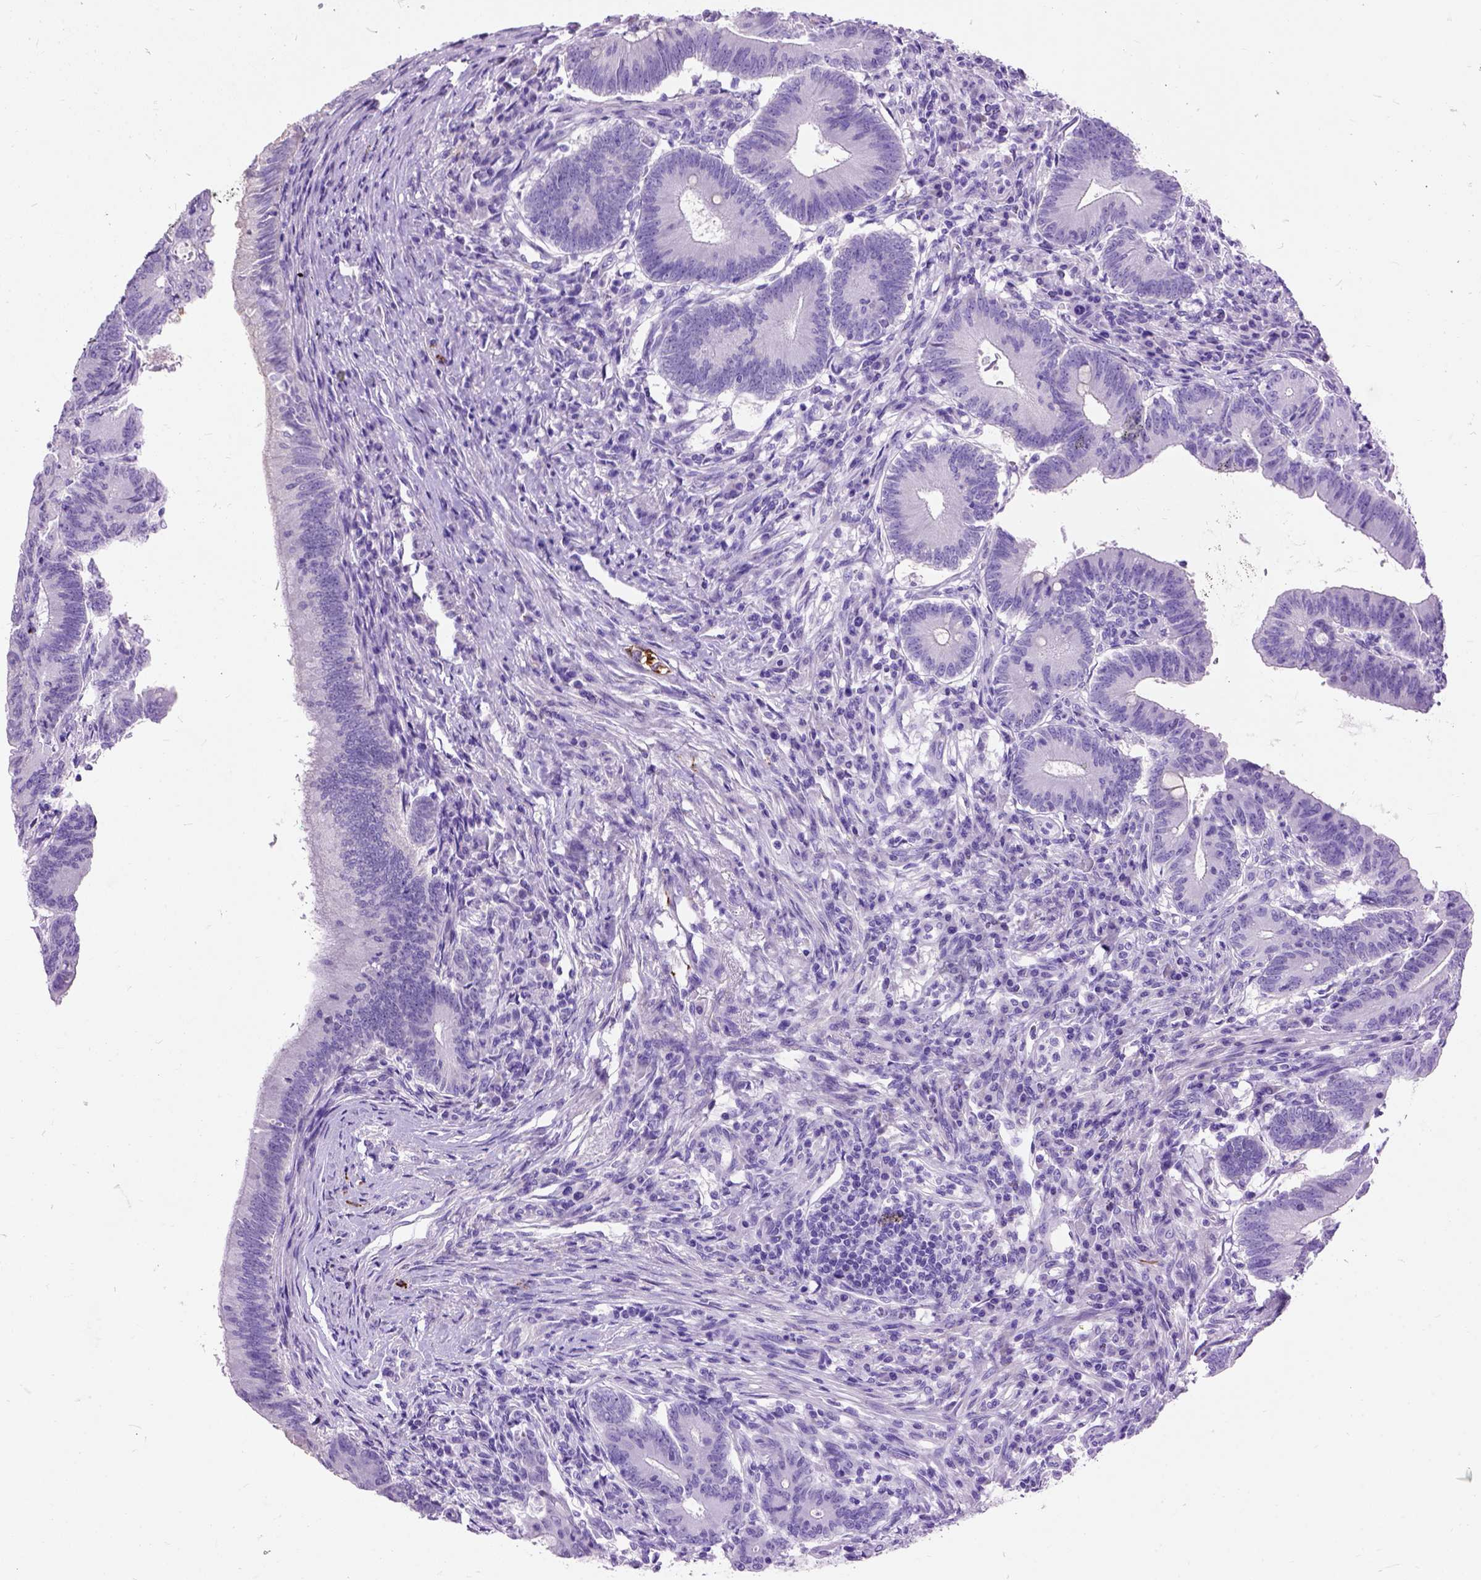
{"staining": {"intensity": "negative", "quantity": "none", "location": "none"}, "tissue": "colorectal cancer", "cell_type": "Tumor cells", "image_type": "cancer", "snomed": [{"axis": "morphology", "description": "Adenocarcinoma, NOS"}, {"axis": "topography", "description": "Colon"}], "caption": "Tumor cells show no significant expression in colorectal adenocarcinoma.", "gene": "MAPT", "patient": {"sex": "female", "age": 70}}